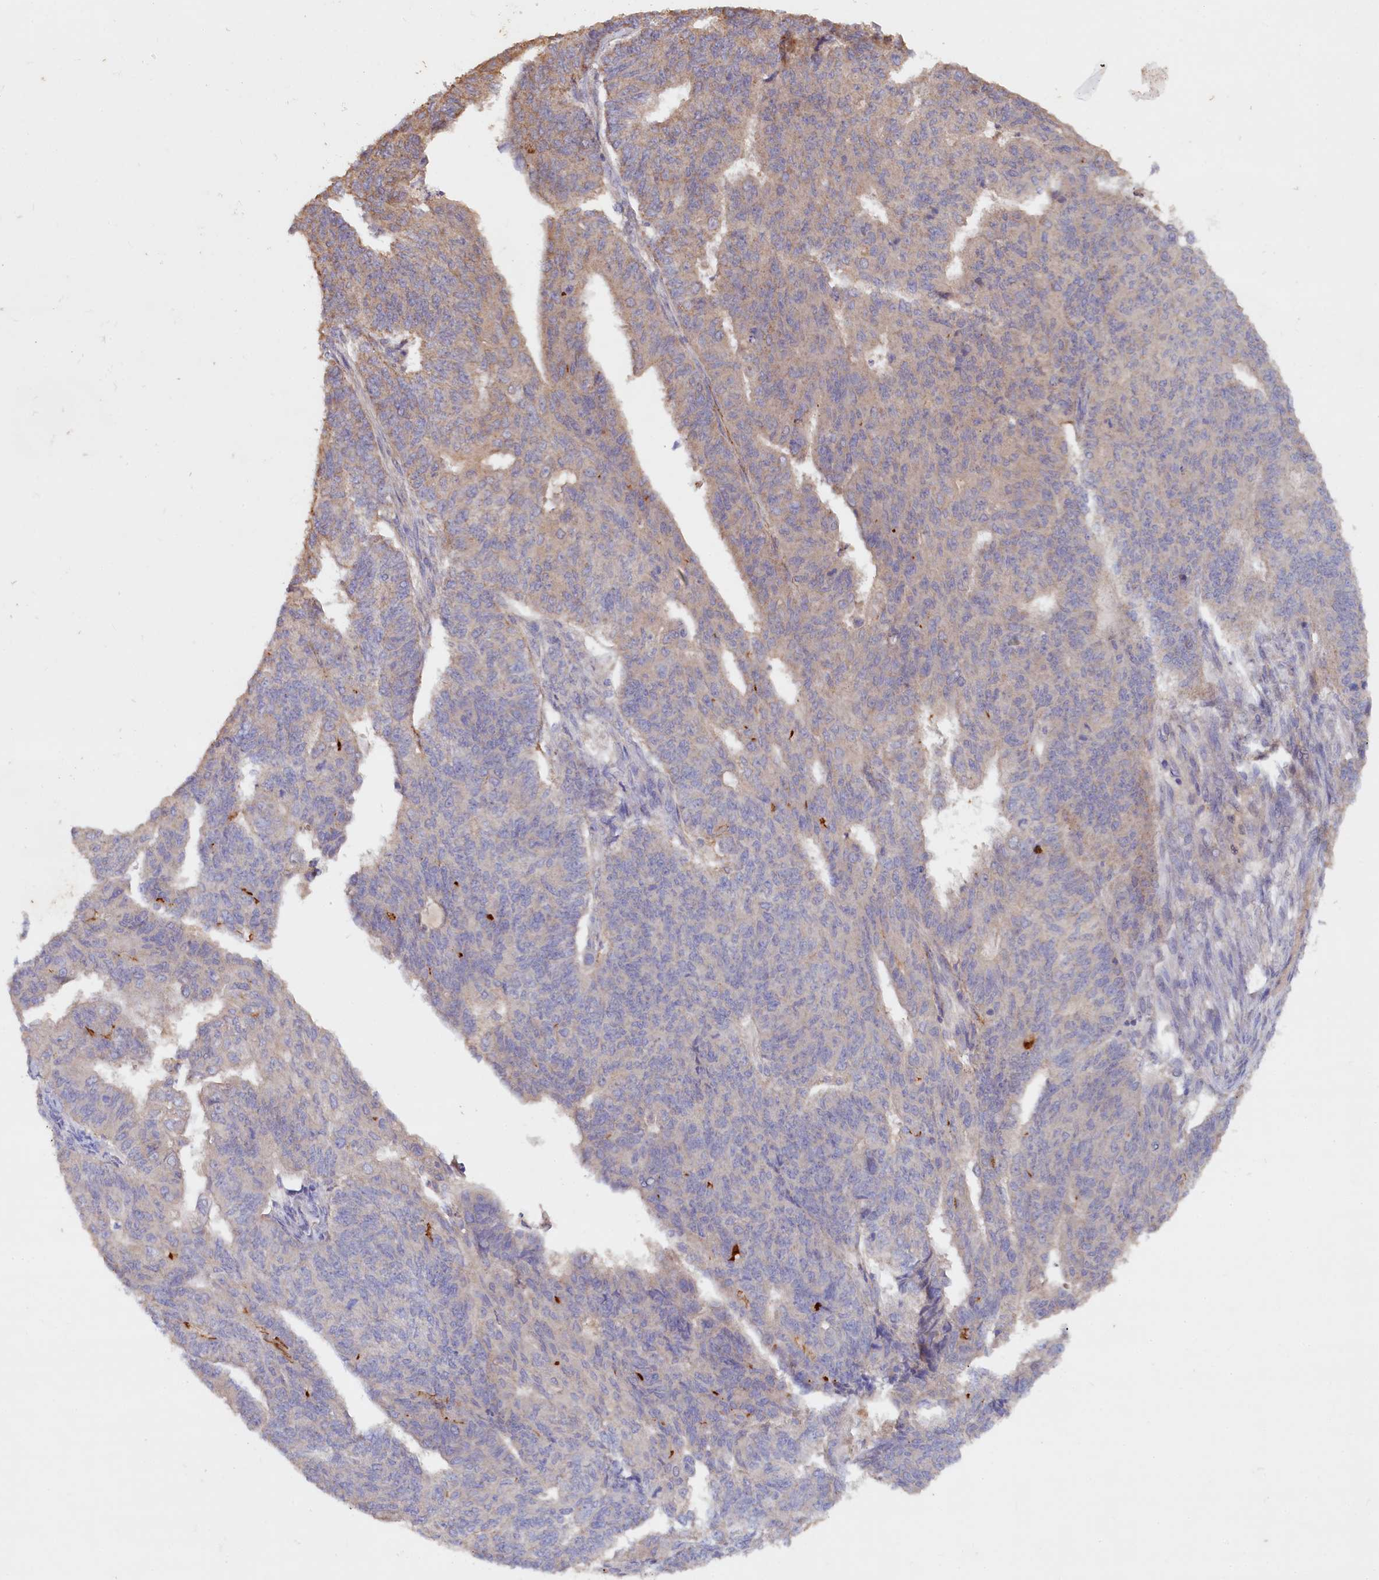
{"staining": {"intensity": "weak", "quantity": "<25%", "location": "cytoplasmic/membranous"}, "tissue": "endometrial cancer", "cell_type": "Tumor cells", "image_type": "cancer", "snomed": [{"axis": "morphology", "description": "Adenocarcinoma, NOS"}, {"axis": "topography", "description": "Endometrium"}], "caption": "Immunohistochemical staining of endometrial adenocarcinoma displays no significant expression in tumor cells.", "gene": "ETFBKMT", "patient": {"sex": "female", "age": 32}}